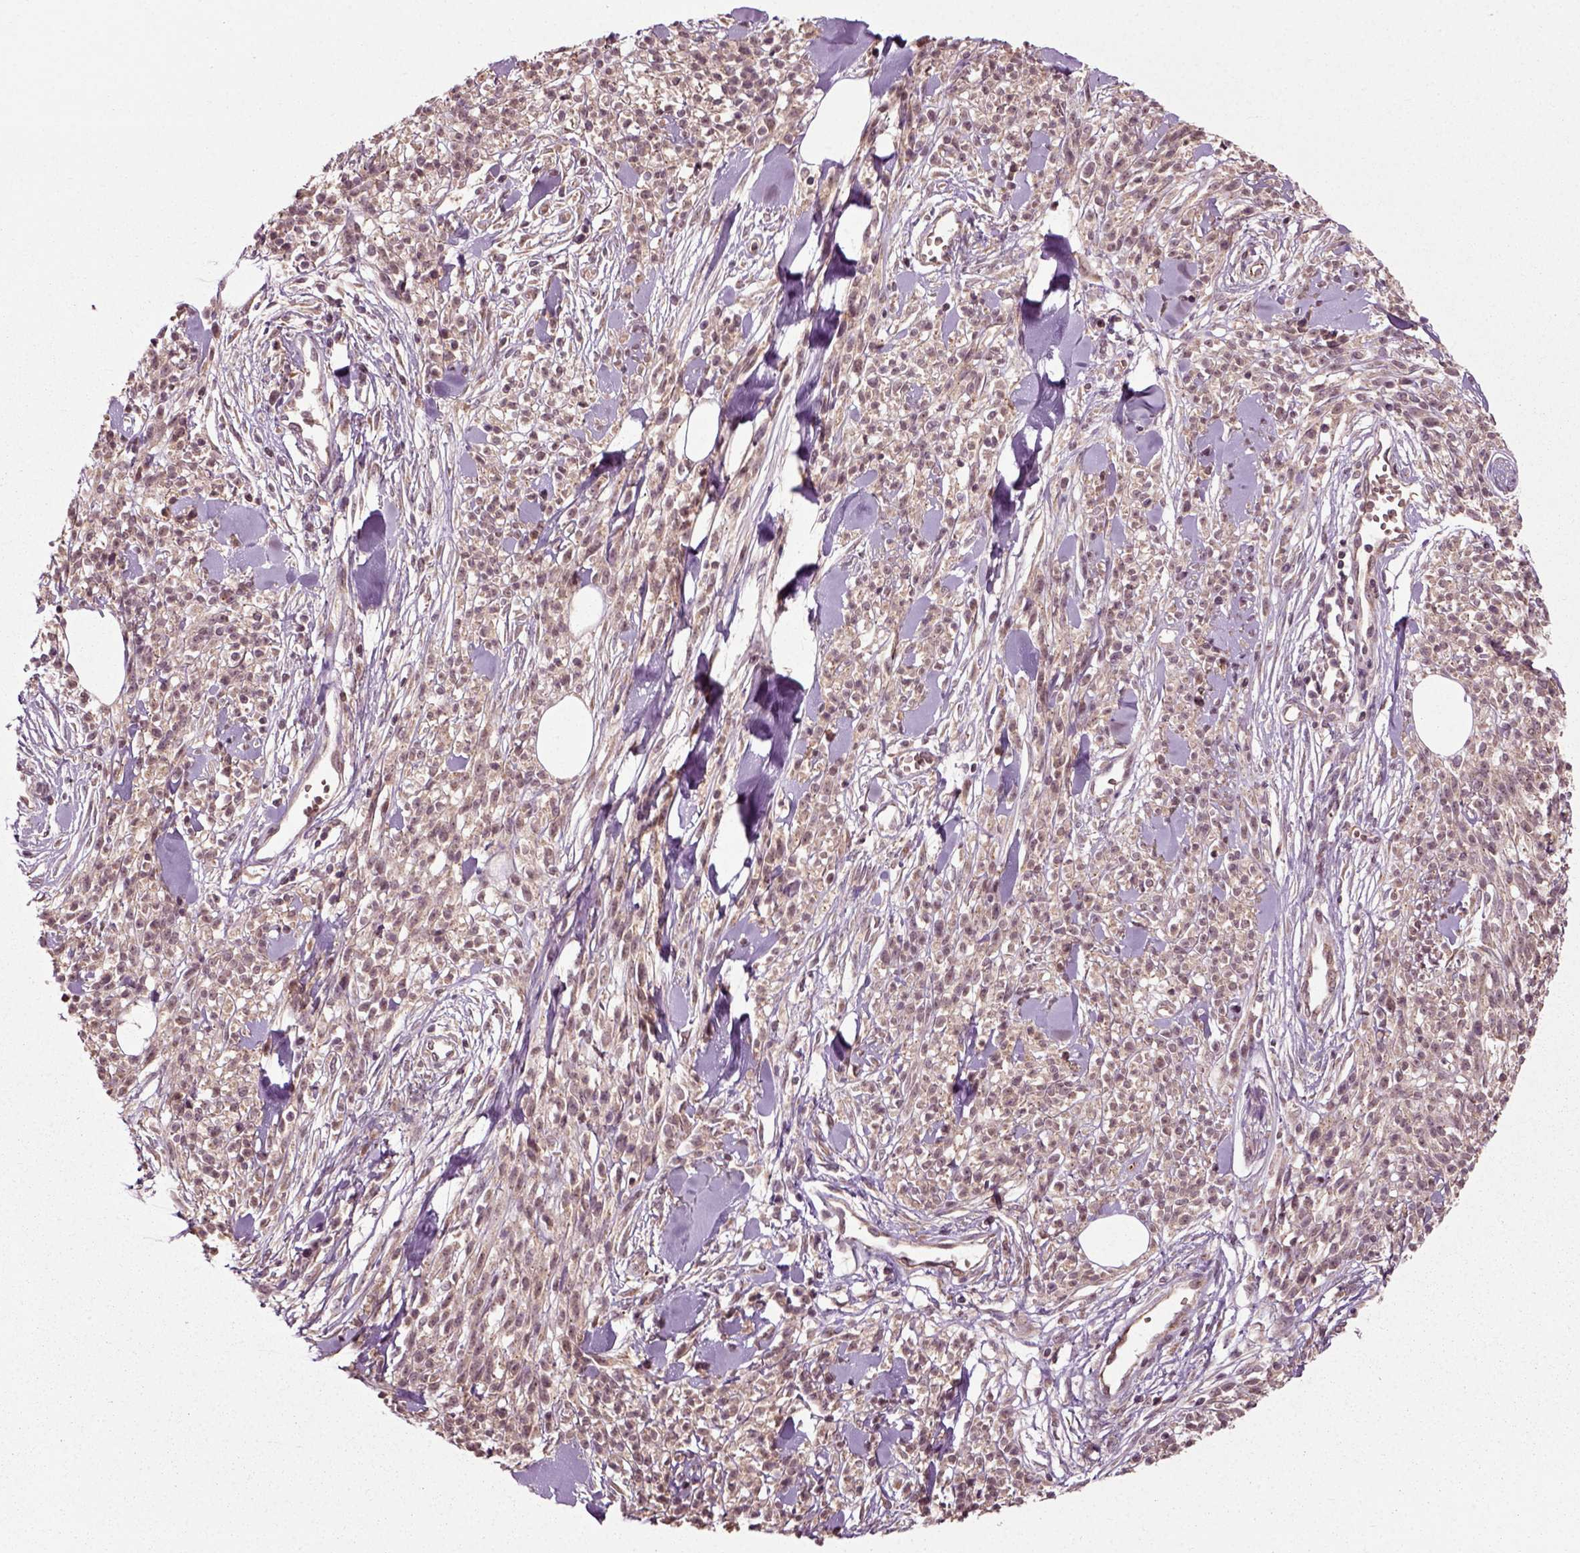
{"staining": {"intensity": "weak", "quantity": "<25%", "location": "cytoplasmic/membranous"}, "tissue": "melanoma", "cell_type": "Tumor cells", "image_type": "cancer", "snomed": [{"axis": "morphology", "description": "Malignant melanoma, NOS"}, {"axis": "topography", "description": "Skin"}, {"axis": "topography", "description": "Skin of trunk"}], "caption": "A histopathology image of human melanoma is negative for staining in tumor cells.", "gene": "PLCD3", "patient": {"sex": "male", "age": 74}}